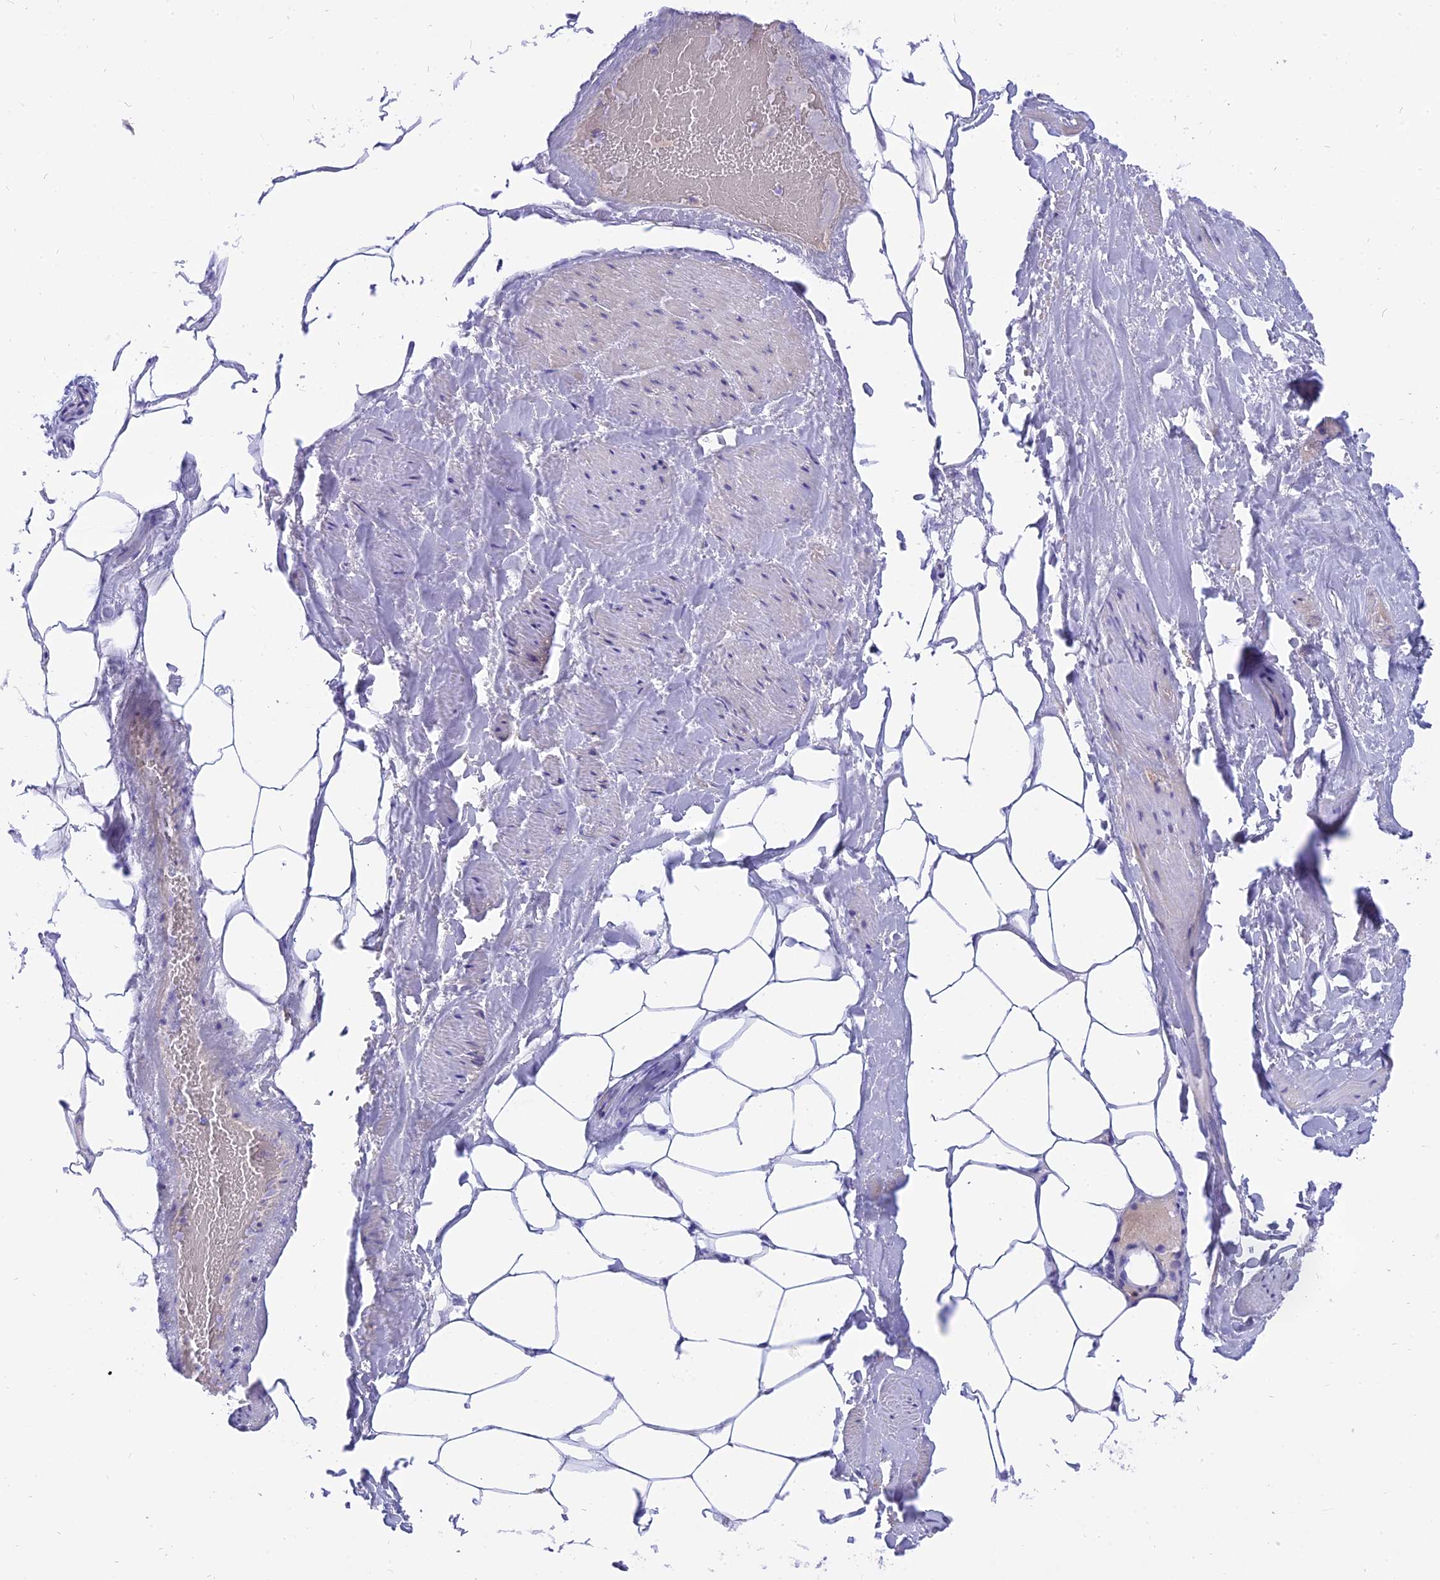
{"staining": {"intensity": "negative", "quantity": "none", "location": "none"}, "tissue": "adipose tissue", "cell_type": "Adipocytes", "image_type": "normal", "snomed": [{"axis": "morphology", "description": "Normal tissue, NOS"}, {"axis": "morphology", "description": "Adenocarcinoma, Low grade"}, {"axis": "topography", "description": "Prostate"}, {"axis": "topography", "description": "Peripheral nerve tissue"}], "caption": "Immunohistochemical staining of normal human adipose tissue displays no significant expression in adipocytes. Nuclei are stained in blue.", "gene": "MBD3L1", "patient": {"sex": "male", "age": 63}}